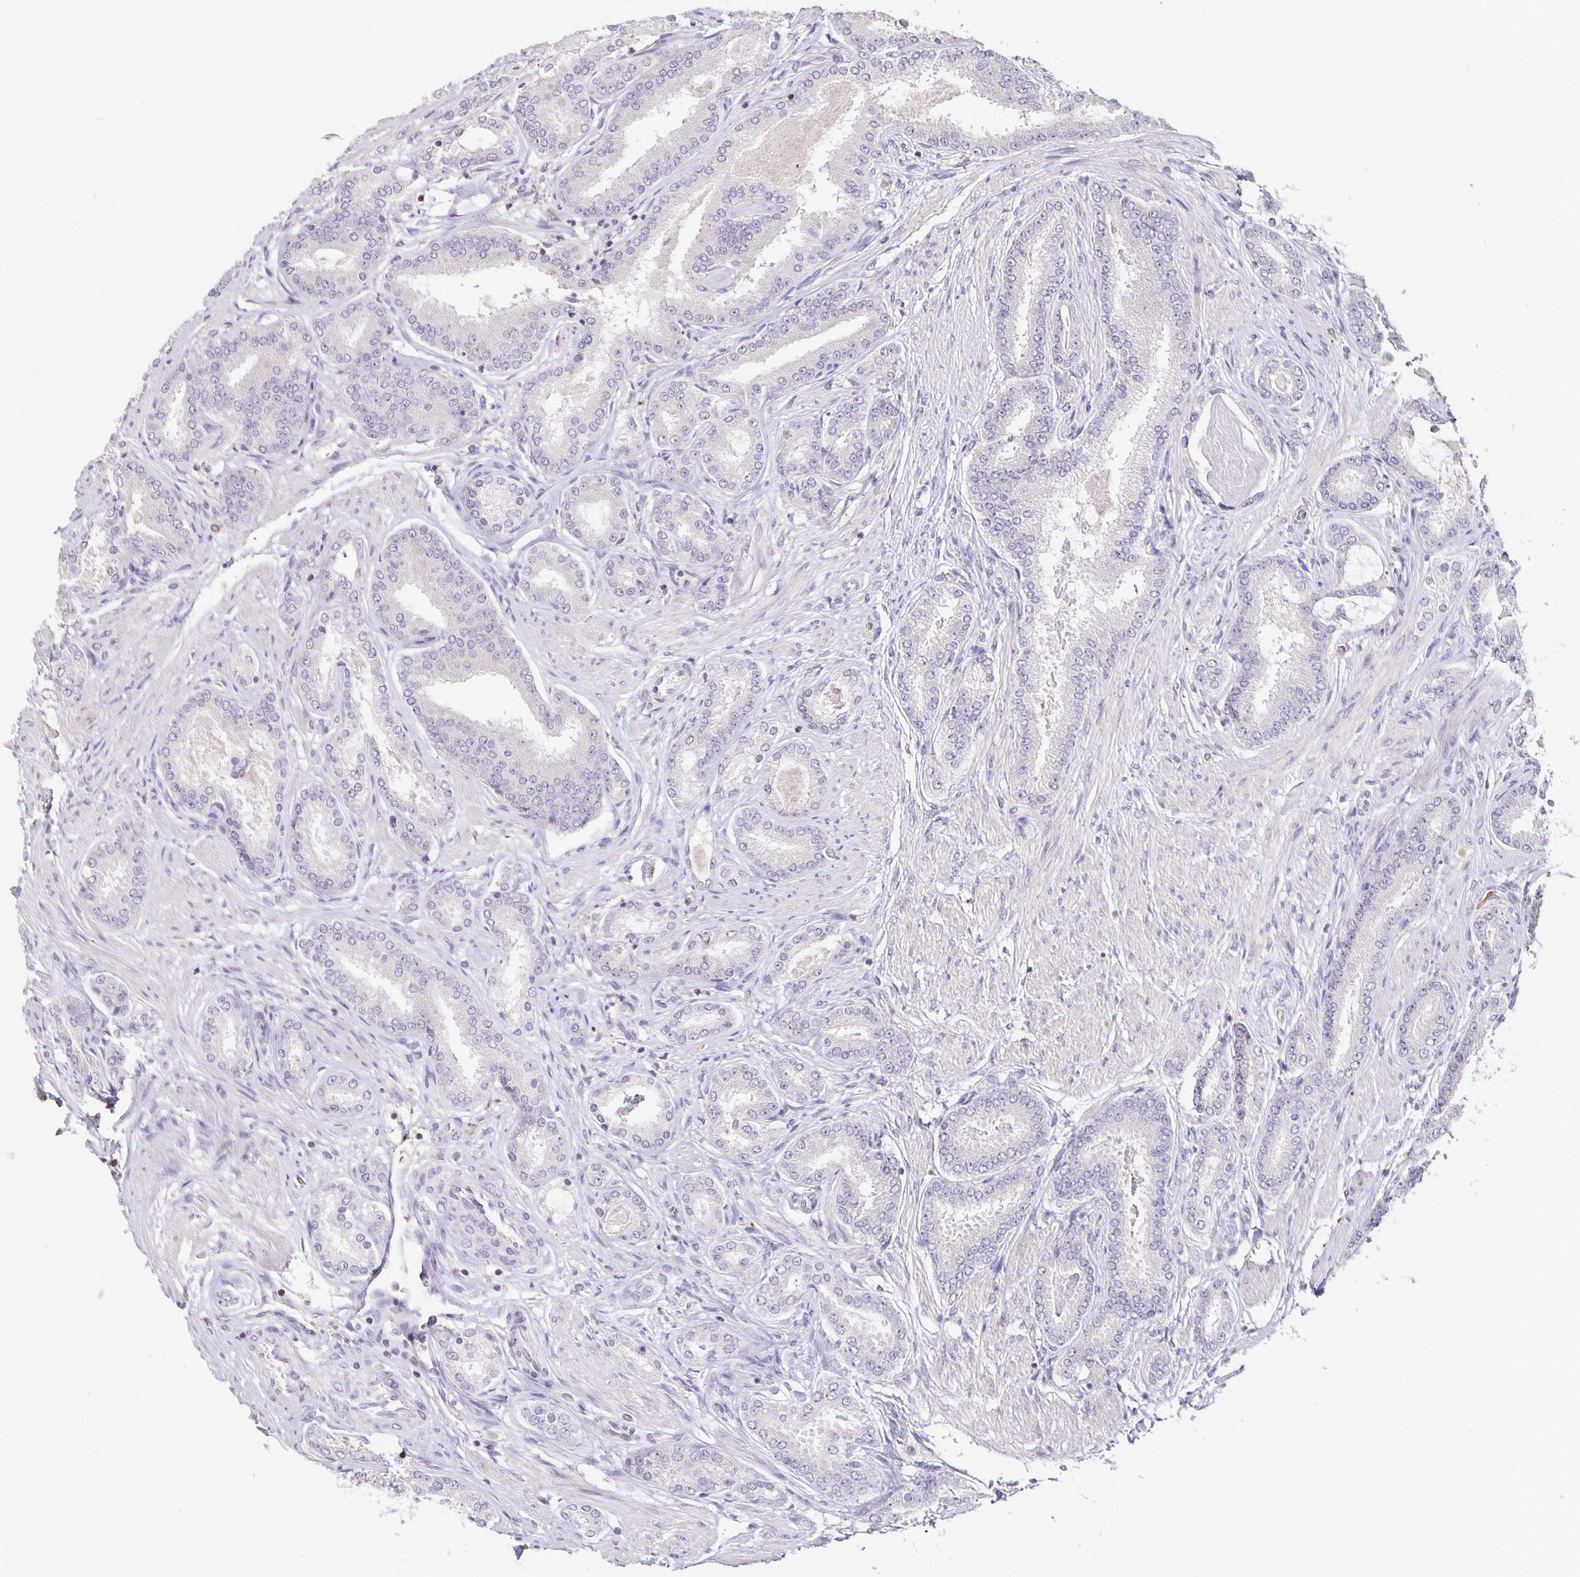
{"staining": {"intensity": "negative", "quantity": "none", "location": "none"}, "tissue": "prostate cancer", "cell_type": "Tumor cells", "image_type": "cancer", "snomed": [{"axis": "morphology", "description": "Adenocarcinoma, High grade"}, {"axis": "topography", "description": "Prostate"}], "caption": "This is a histopathology image of immunohistochemistry (IHC) staining of prostate cancer (adenocarcinoma (high-grade)), which shows no positivity in tumor cells.", "gene": "CST6", "patient": {"sex": "male", "age": 63}}